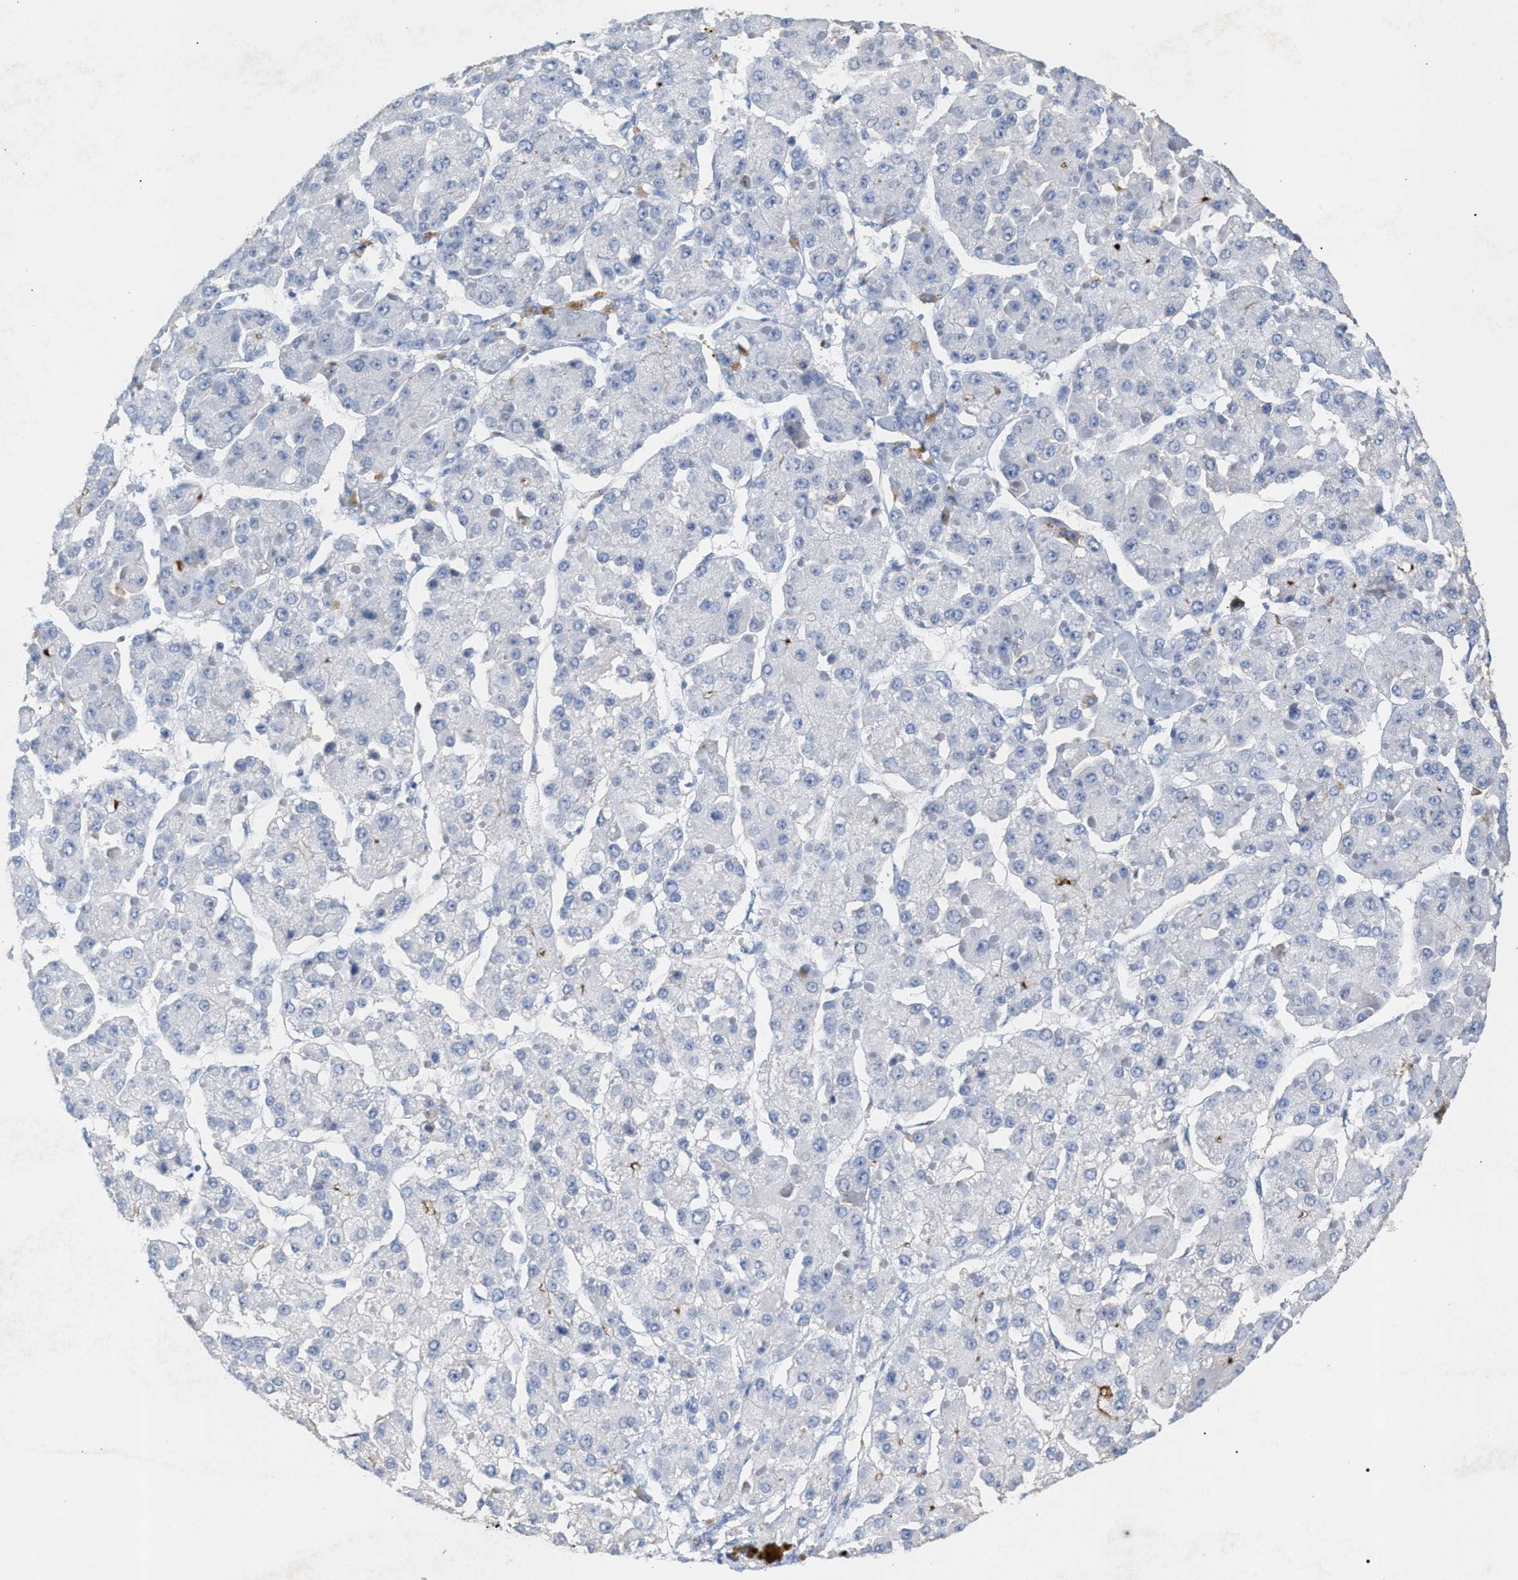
{"staining": {"intensity": "negative", "quantity": "none", "location": "none"}, "tissue": "liver cancer", "cell_type": "Tumor cells", "image_type": "cancer", "snomed": [{"axis": "morphology", "description": "Carcinoma, Hepatocellular, NOS"}, {"axis": "topography", "description": "Liver"}], "caption": "A micrograph of human liver cancer (hepatocellular carcinoma) is negative for staining in tumor cells. (Brightfield microscopy of DAB (3,3'-diaminobenzidine) immunohistochemistry (IHC) at high magnification).", "gene": "APOH", "patient": {"sex": "female", "age": 73}}